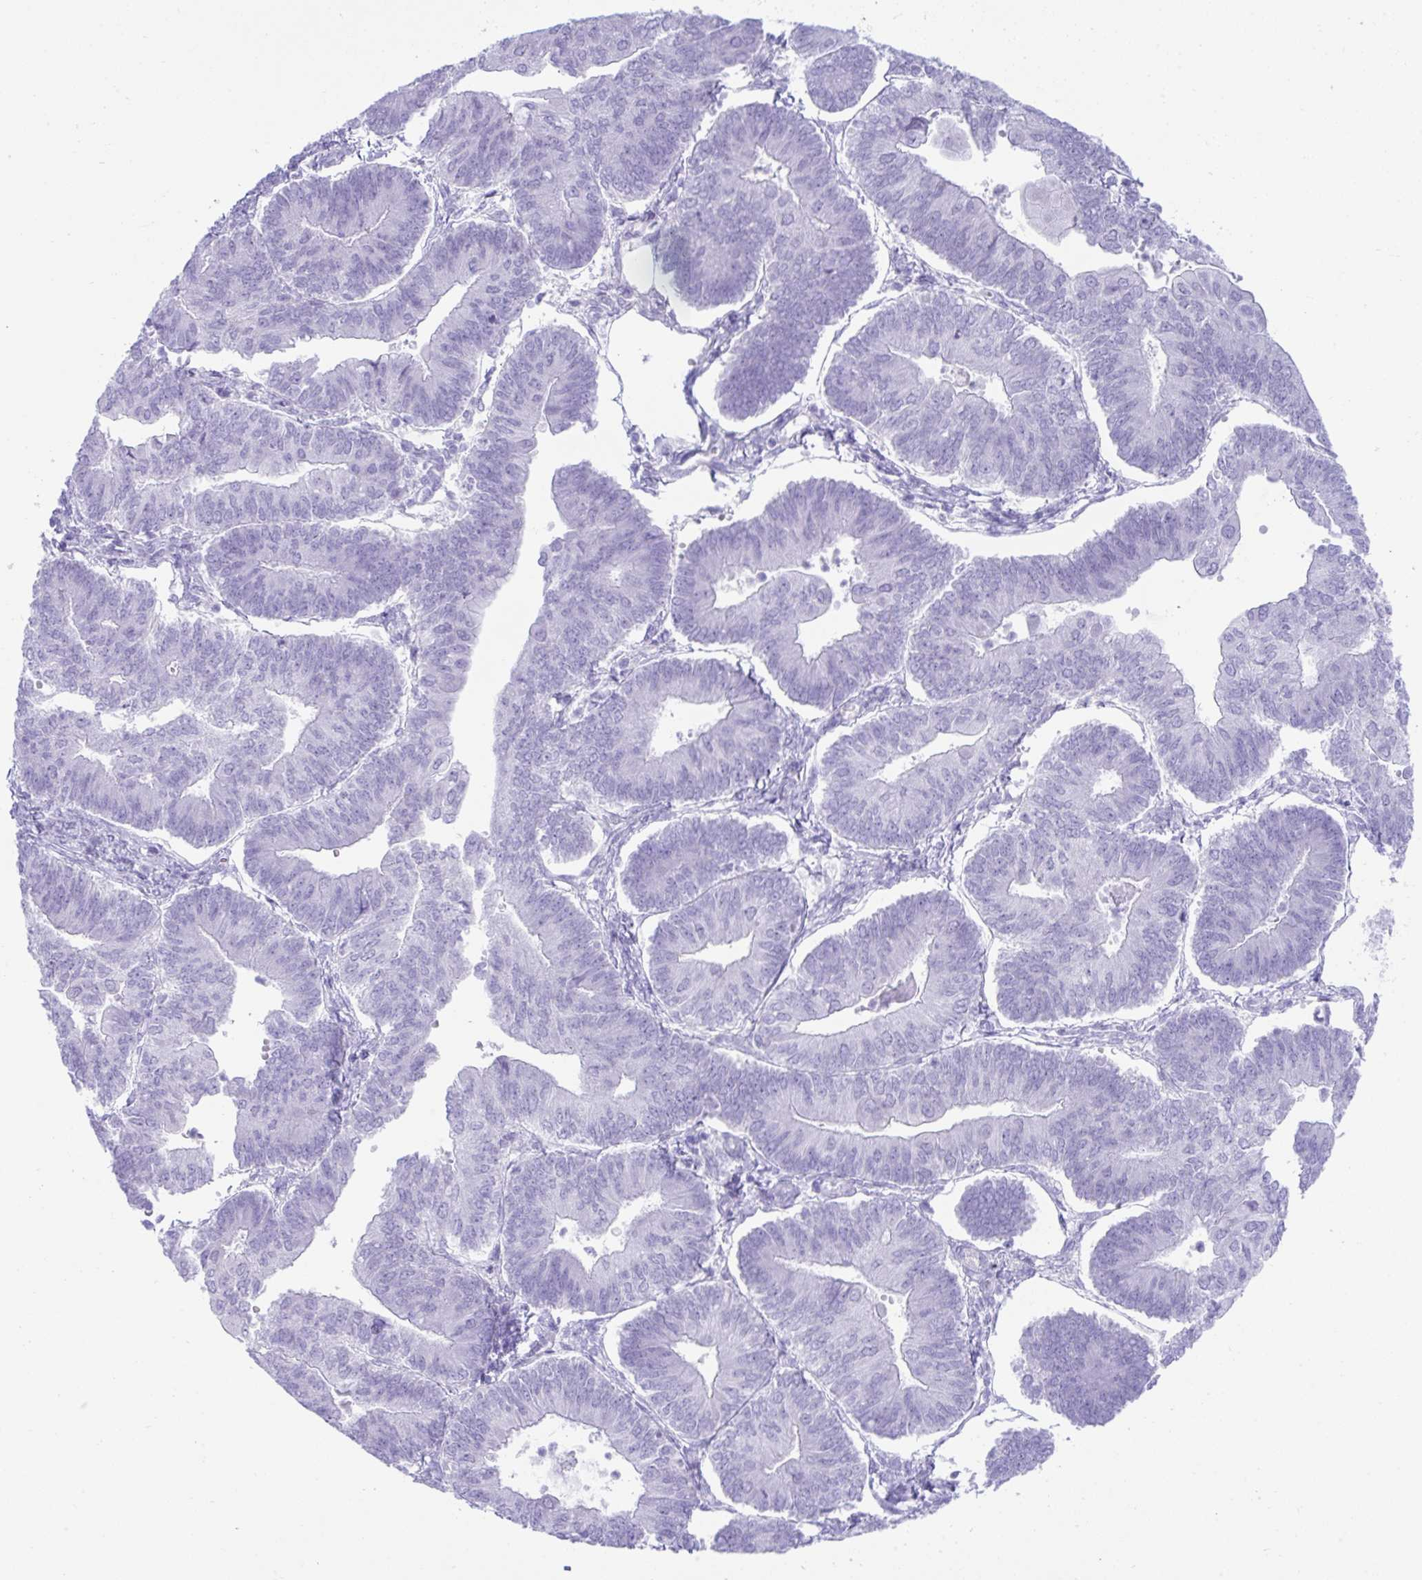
{"staining": {"intensity": "negative", "quantity": "none", "location": "none"}, "tissue": "endometrial cancer", "cell_type": "Tumor cells", "image_type": "cancer", "snomed": [{"axis": "morphology", "description": "Adenocarcinoma, NOS"}, {"axis": "topography", "description": "Endometrium"}], "caption": "Endometrial cancer stained for a protein using immunohistochemistry (IHC) shows no expression tumor cells.", "gene": "PSCA", "patient": {"sex": "female", "age": 65}}